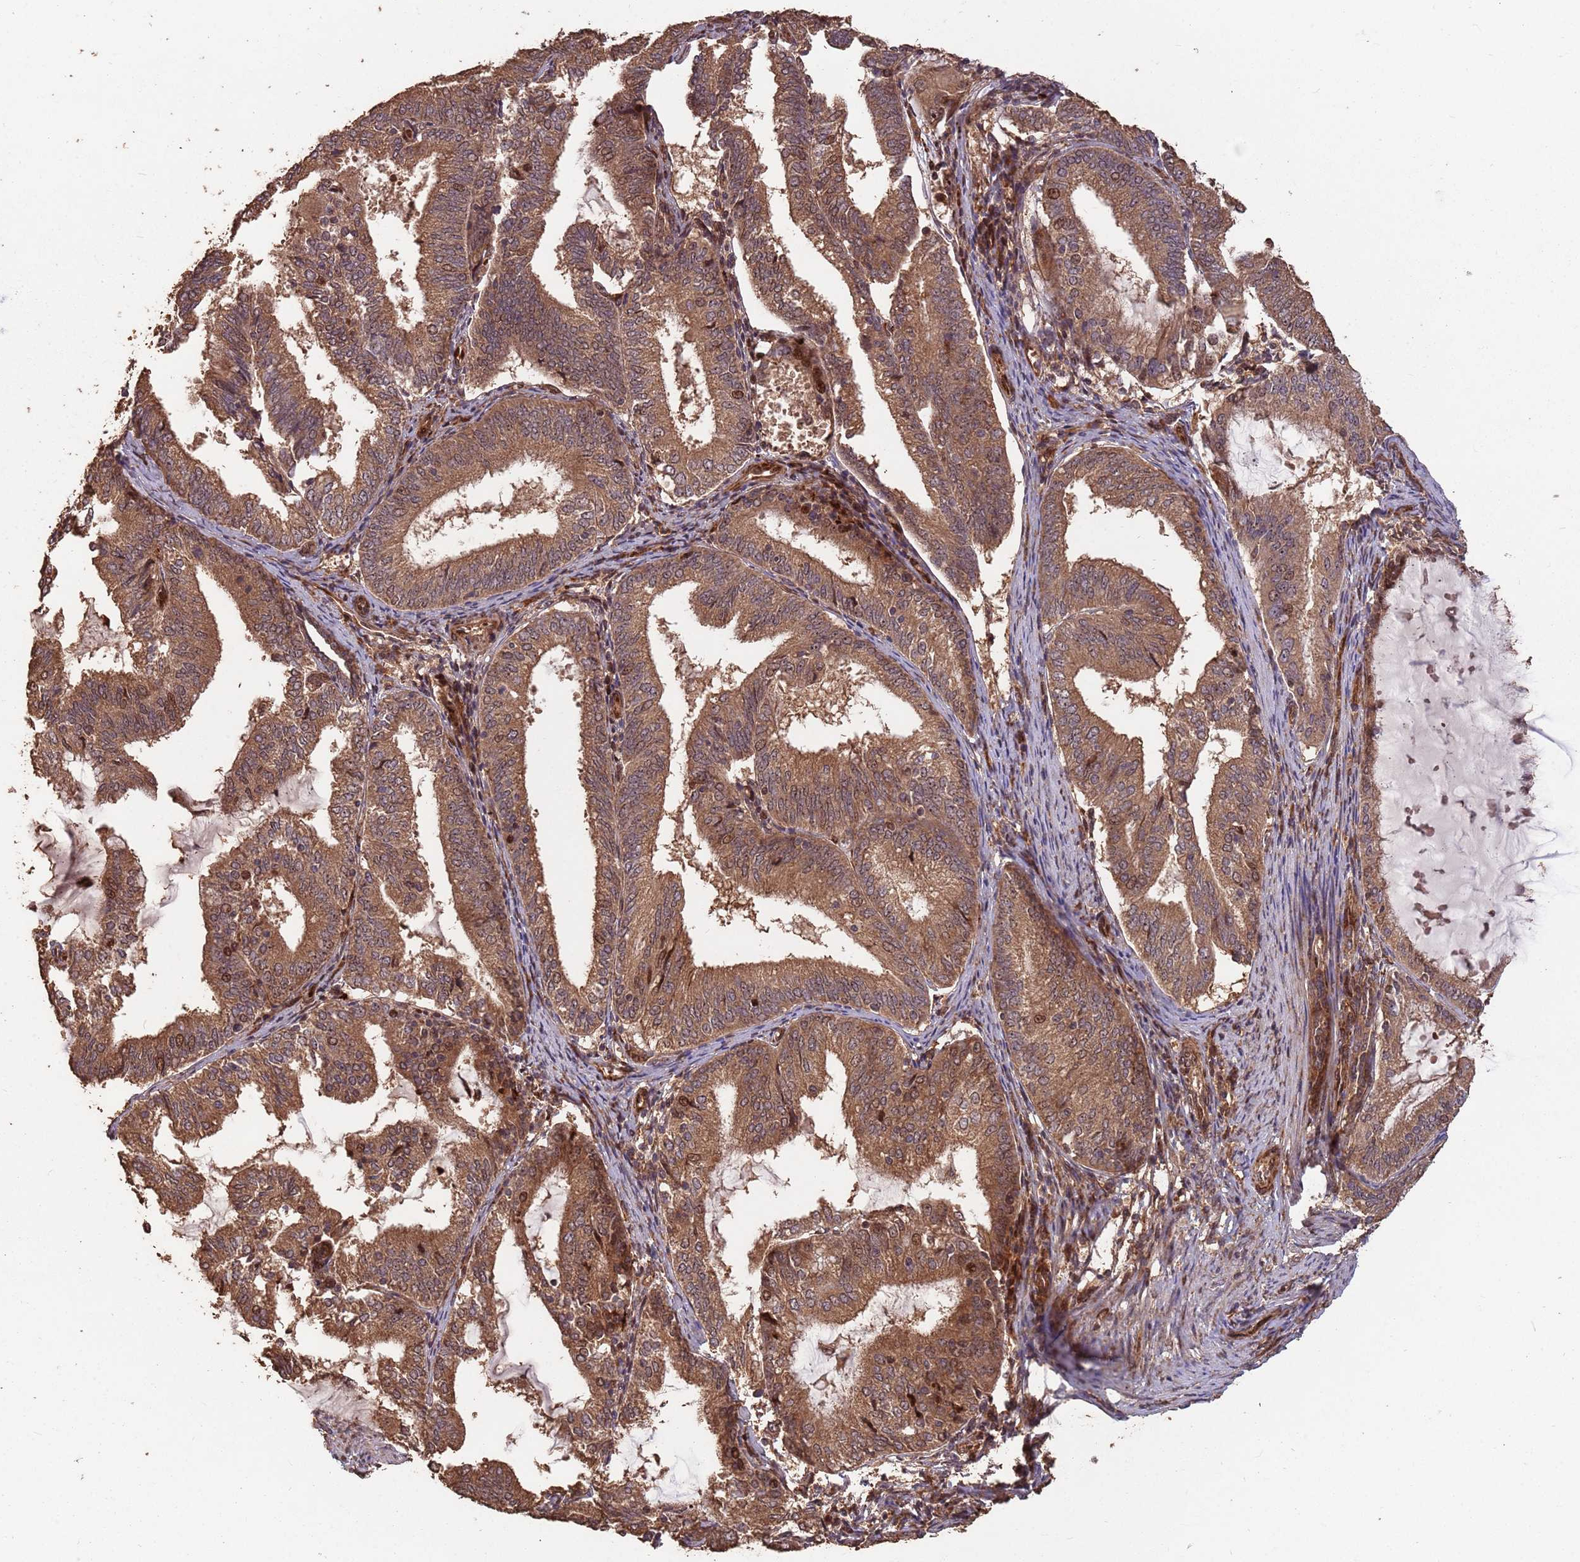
{"staining": {"intensity": "moderate", "quantity": ">75%", "location": "cytoplasmic/membranous,nuclear"}, "tissue": "endometrial cancer", "cell_type": "Tumor cells", "image_type": "cancer", "snomed": [{"axis": "morphology", "description": "Adenocarcinoma, NOS"}, {"axis": "topography", "description": "Endometrium"}], "caption": "A medium amount of moderate cytoplasmic/membranous and nuclear staining is seen in approximately >75% of tumor cells in endometrial cancer tissue. (brown staining indicates protein expression, while blue staining denotes nuclei).", "gene": "ZNF428", "patient": {"sex": "female", "age": 81}}